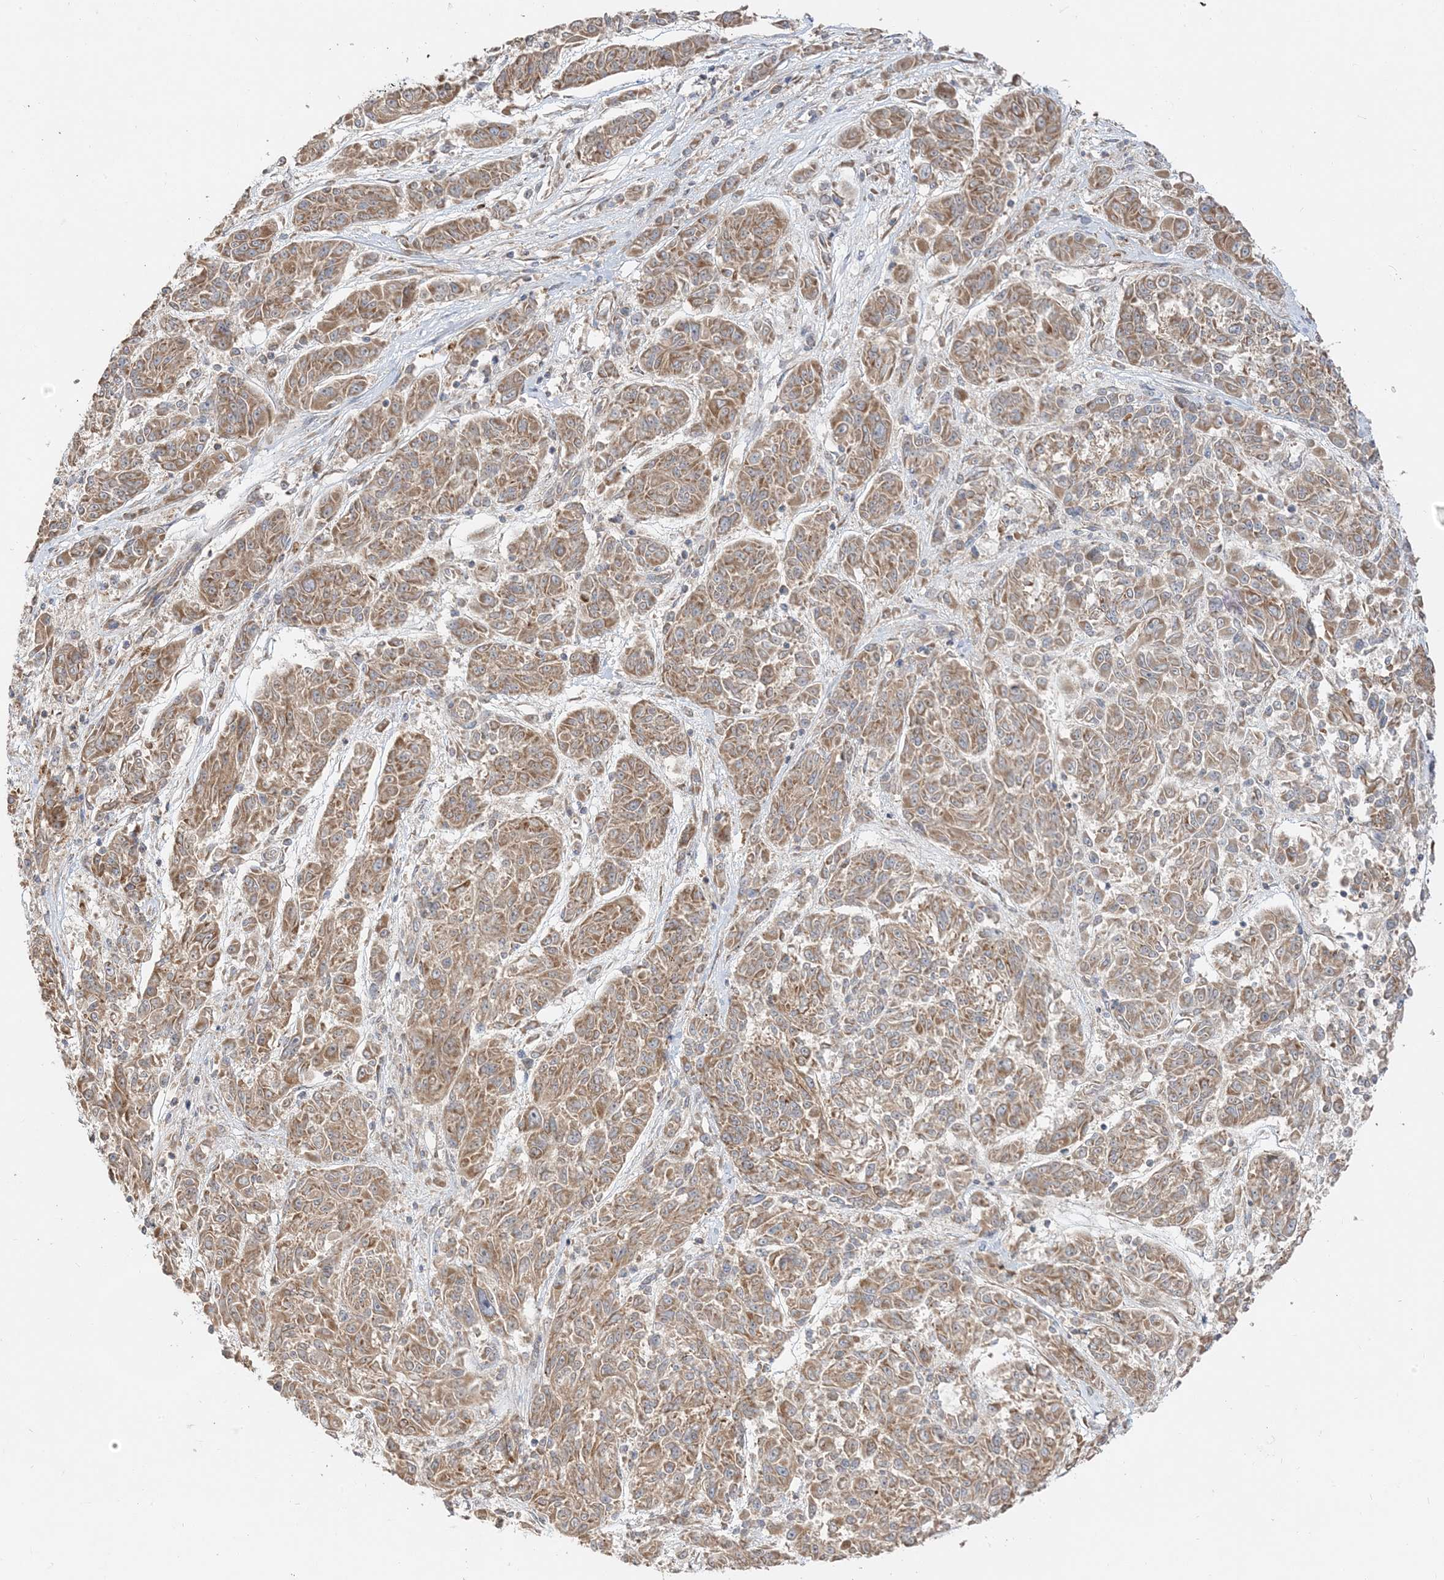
{"staining": {"intensity": "moderate", "quantity": ">75%", "location": "cytoplasmic/membranous"}, "tissue": "melanoma", "cell_type": "Tumor cells", "image_type": "cancer", "snomed": [{"axis": "morphology", "description": "Malignant melanoma, NOS"}, {"axis": "topography", "description": "Skin"}], "caption": "A micrograph of human melanoma stained for a protein shows moderate cytoplasmic/membranous brown staining in tumor cells. (Stains: DAB (3,3'-diaminobenzidine) in brown, nuclei in blue, Microscopy: brightfield microscopy at high magnification).", "gene": "AARS2", "patient": {"sex": "male", "age": 53}}